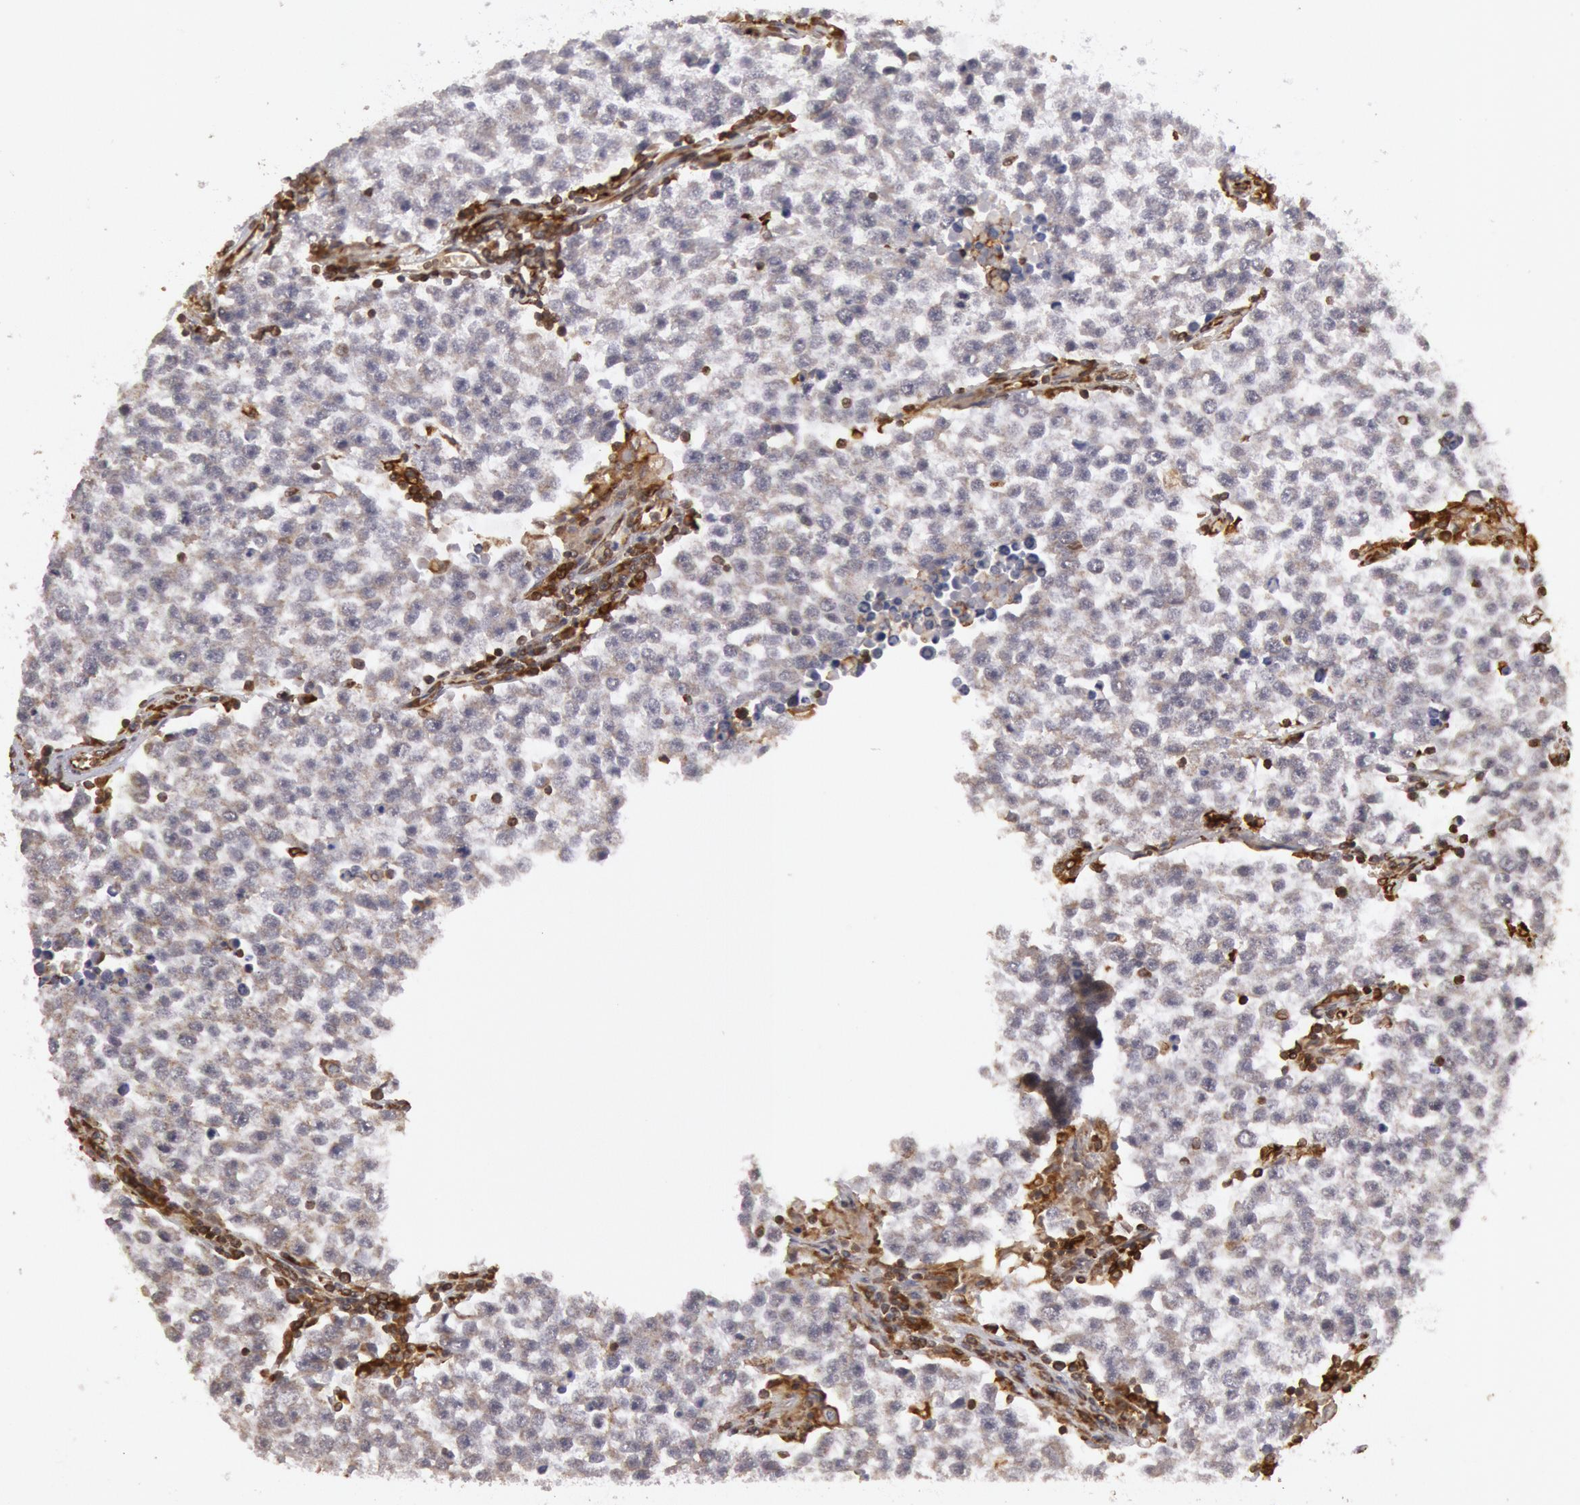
{"staining": {"intensity": "negative", "quantity": "none", "location": "none"}, "tissue": "testis cancer", "cell_type": "Tumor cells", "image_type": "cancer", "snomed": [{"axis": "morphology", "description": "Seminoma, NOS"}, {"axis": "topography", "description": "Testis"}], "caption": "Protein analysis of seminoma (testis) displays no significant positivity in tumor cells. (Stains: DAB immunohistochemistry with hematoxylin counter stain, Microscopy: brightfield microscopy at high magnification).", "gene": "TAP2", "patient": {"sex": "male", "age": 36}}